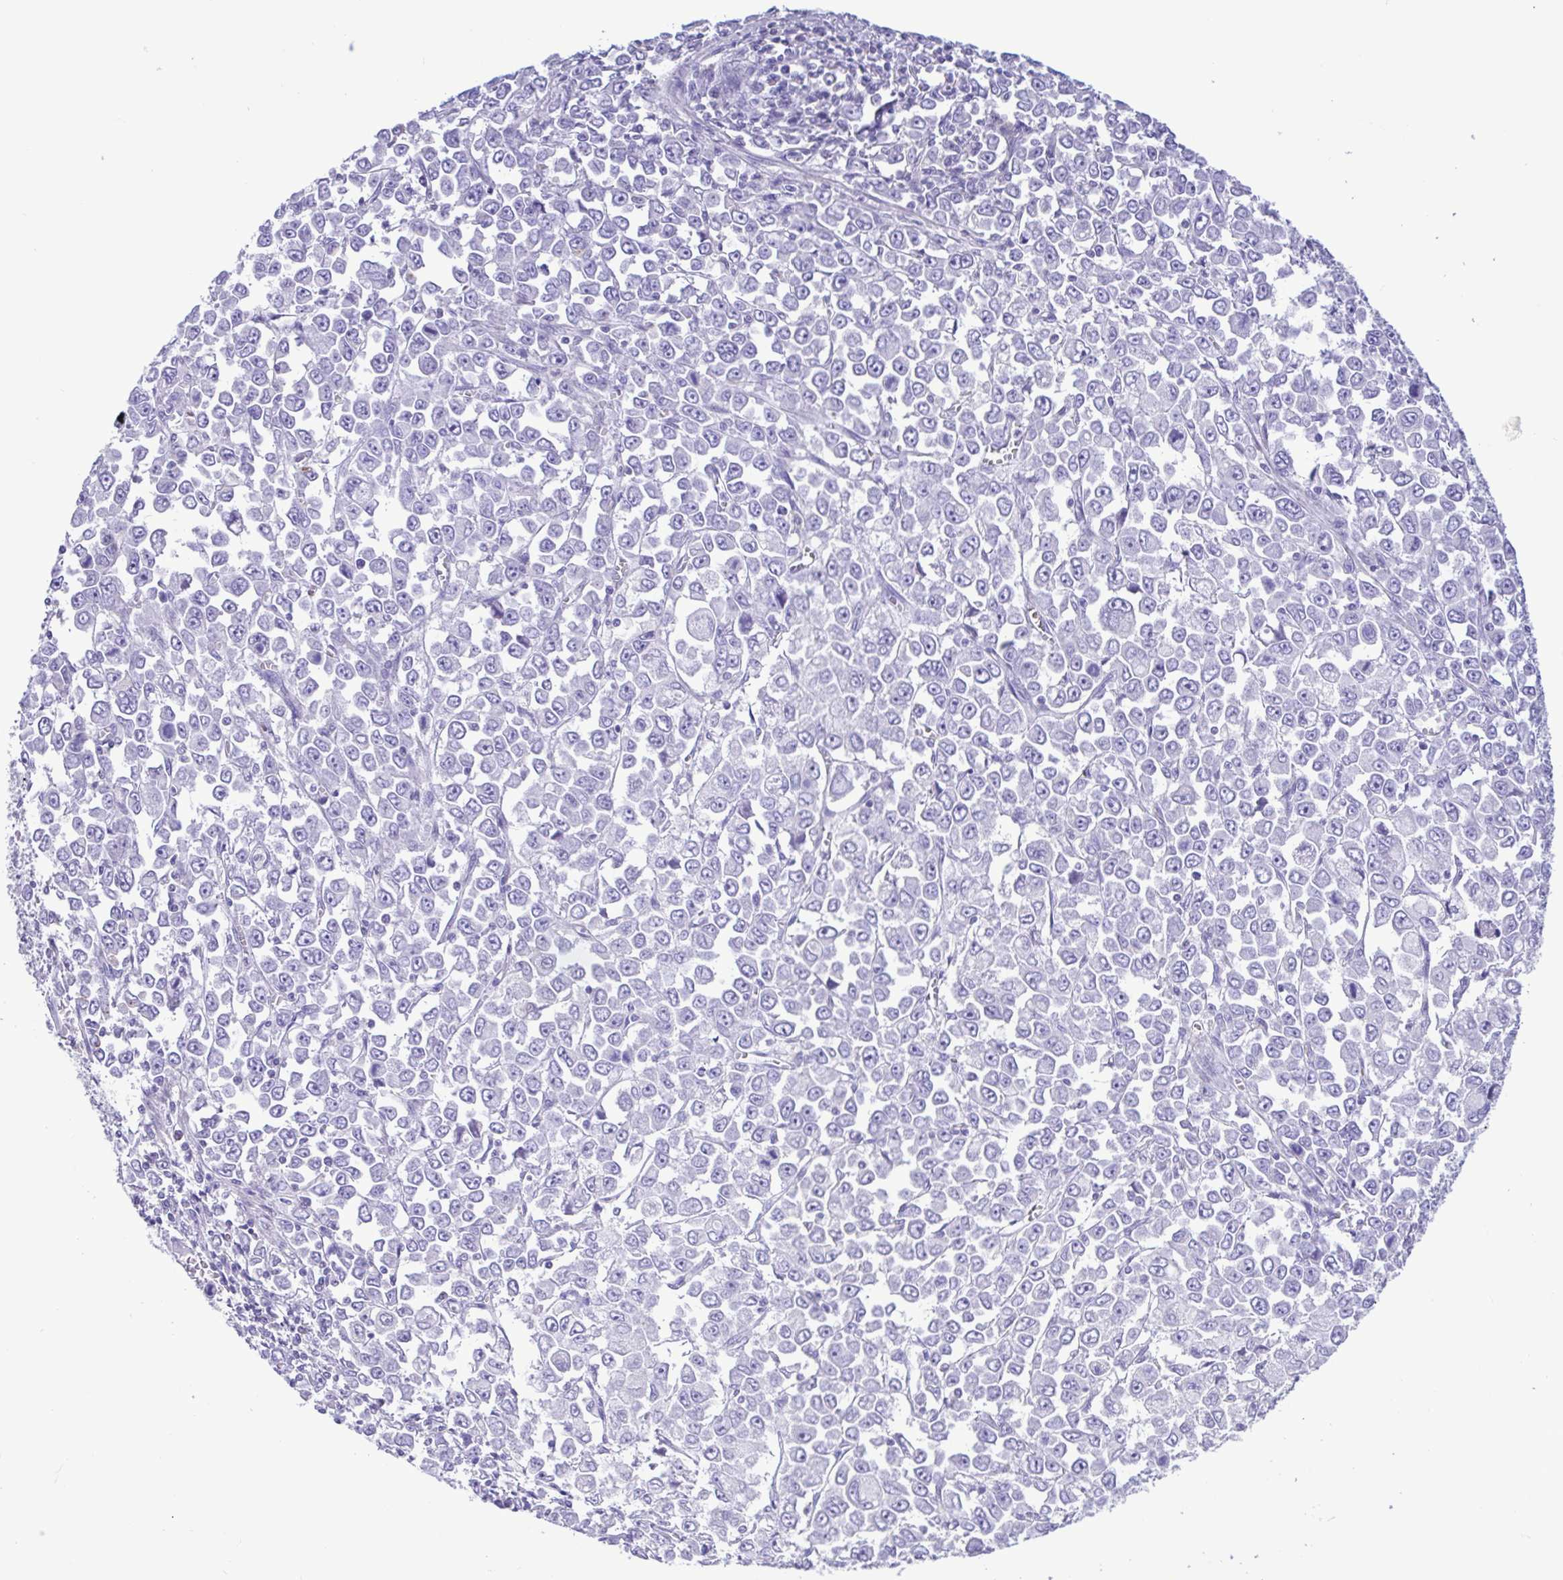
{"staining": {"intensity": "negative", "quantity": "none", "location": "none"}, "tissue": "stomach cancer", "cell_type": "Tumor cells", "image_type": "cancer", "snomed": [{"axis": "morphology", "description": "Adenocarcinoma, NOS"}, {"axis": "topography", "description": "Stomach, upper"}], "caption": "Micrograph shows no protein positivity in tumor cells of stomach cancer (adenocarcinoma) tissue.", "gene": "CYP17A1", "patient": {"sex": "male", "age": 70}}